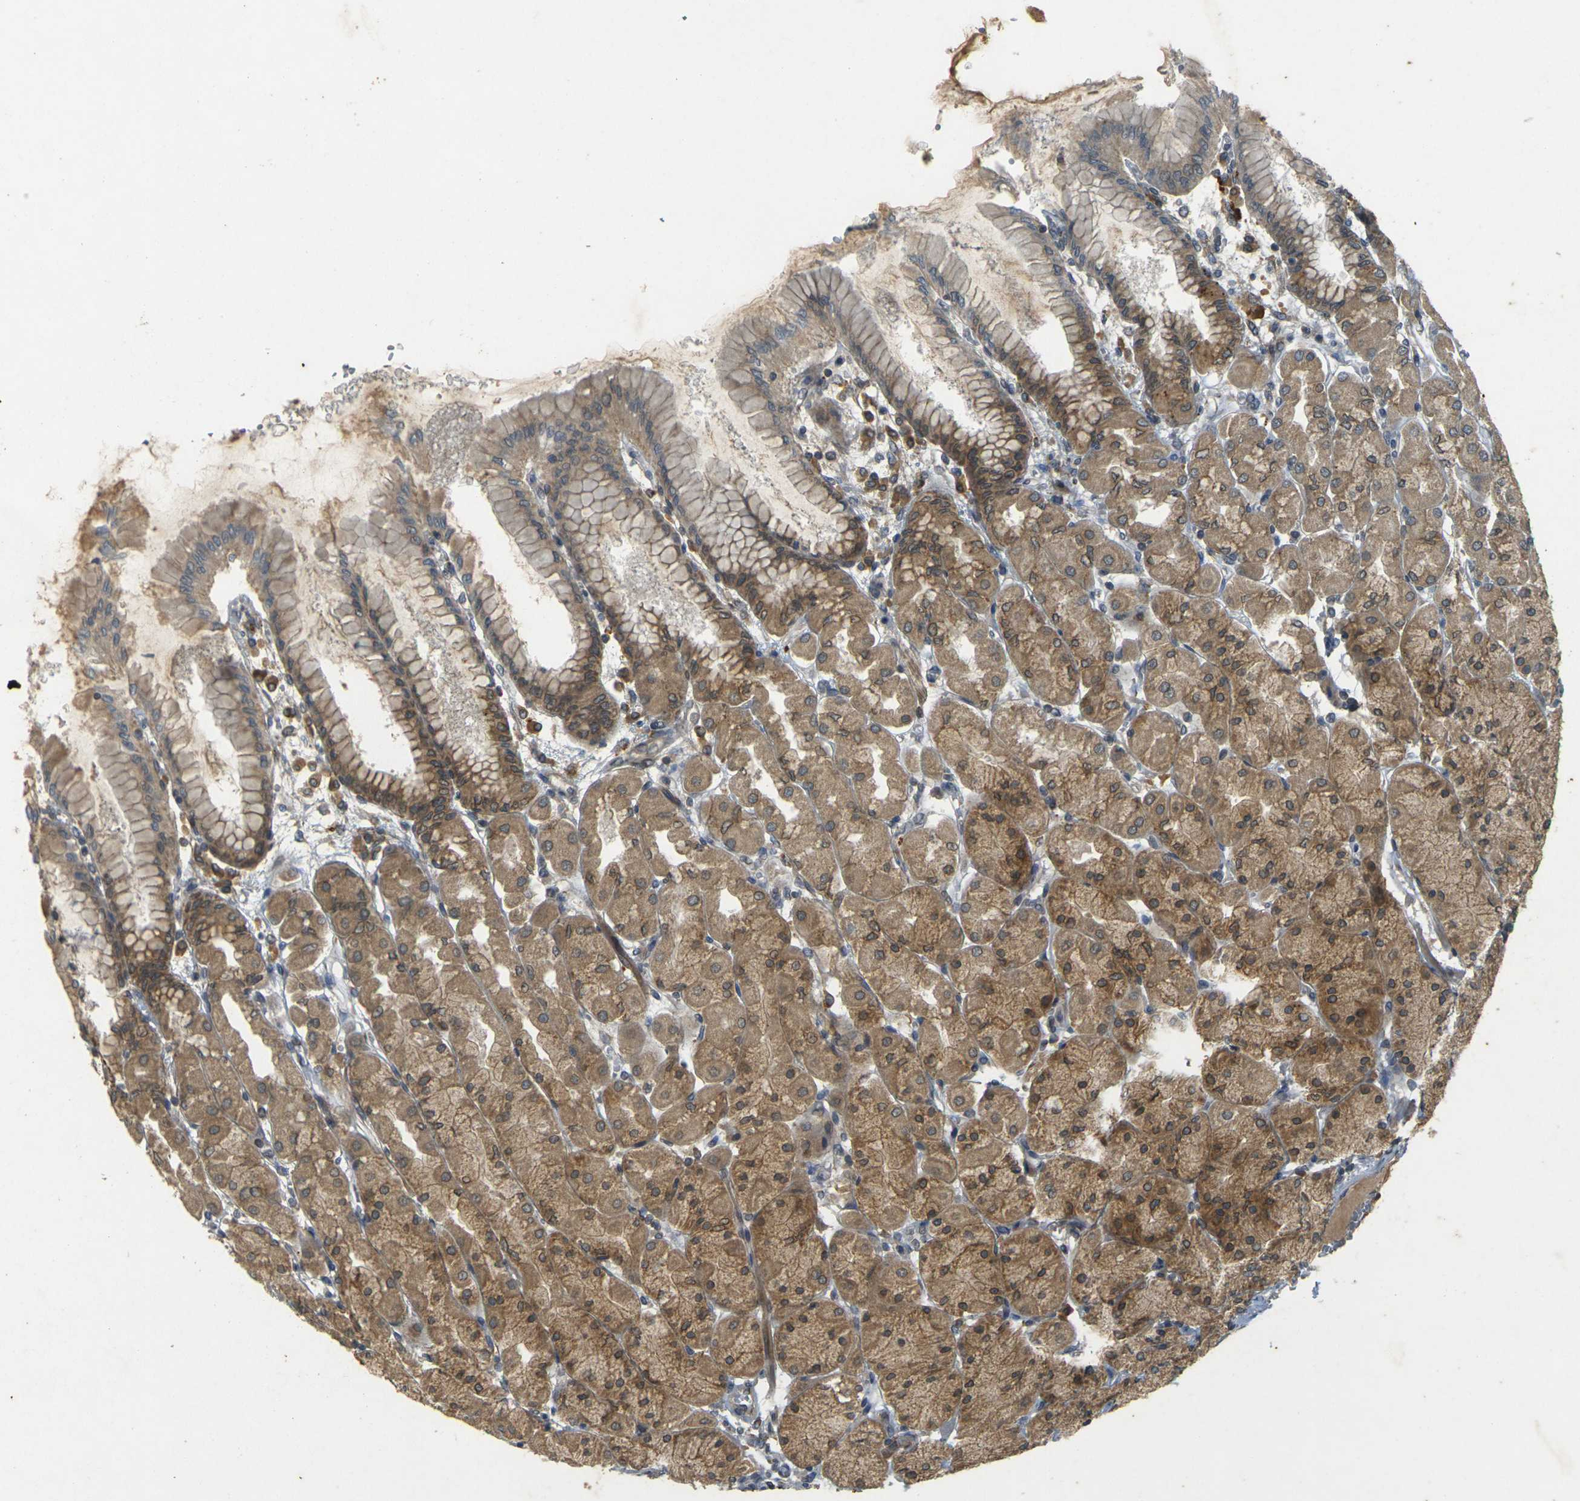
{"staining": {"intensity": "moderate", "quantity": ">75%", "location": "cytoplasmic/membranous"}, "tissue": "stomach", "cell_type": "Glandular cells", "image_type": "normal", "snomed": [{"axis": "morphology", "description": "Normal tissue, NOS"}, {"axis": "topography", "description": "Stomach, upper"}], "caption": "Immunohistochemical staining of normal human stomach displays >75% levels of moderate cytoplasmic/membranous protein staining in approximately >75% of glandular cells.", "gene": "ERN1", "patient": {"sex": "female", "age": 56}}